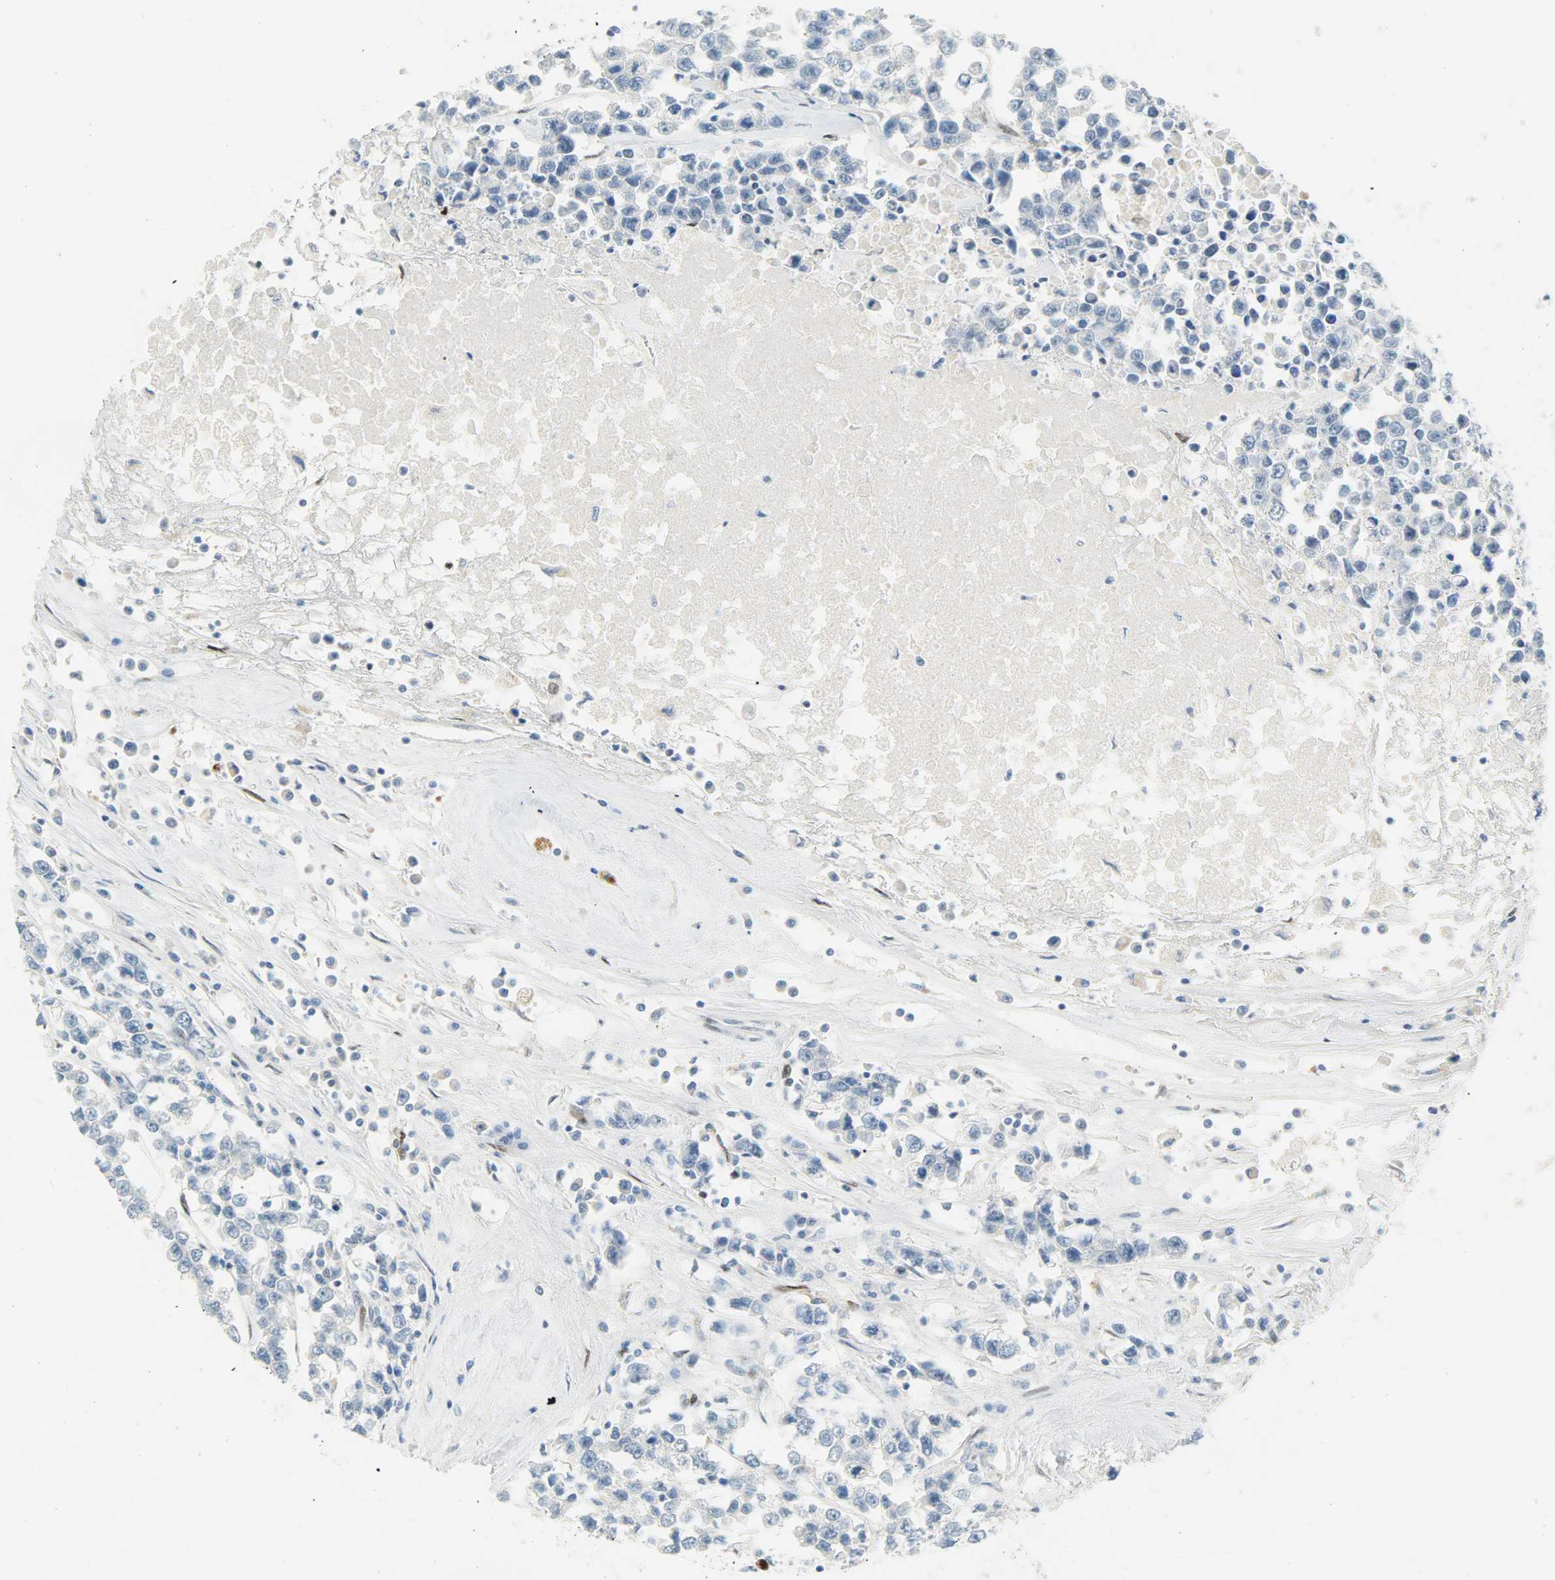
{"staining": {"intensity": "negative", "quantity": "none", "location": "none"}, "tissue": "testis cancer", "cell_type": "Tumor cells", "image_type": "cancer", "snomed": [{"axis": "morphology", "description": "Seminoma, NOS"}, {"axis": "morphology", "description": "Carcinoma, Embryonal, NOS"}, {"axis": "topography", "description": "Testis"}], "caption": "Immunohistochemical staining of testis cancer (embryonal carcinoma) reveals no significant expression in tumor cells.", "gene": "JUNB", "patient": {"sex": "male", "age": 52}}